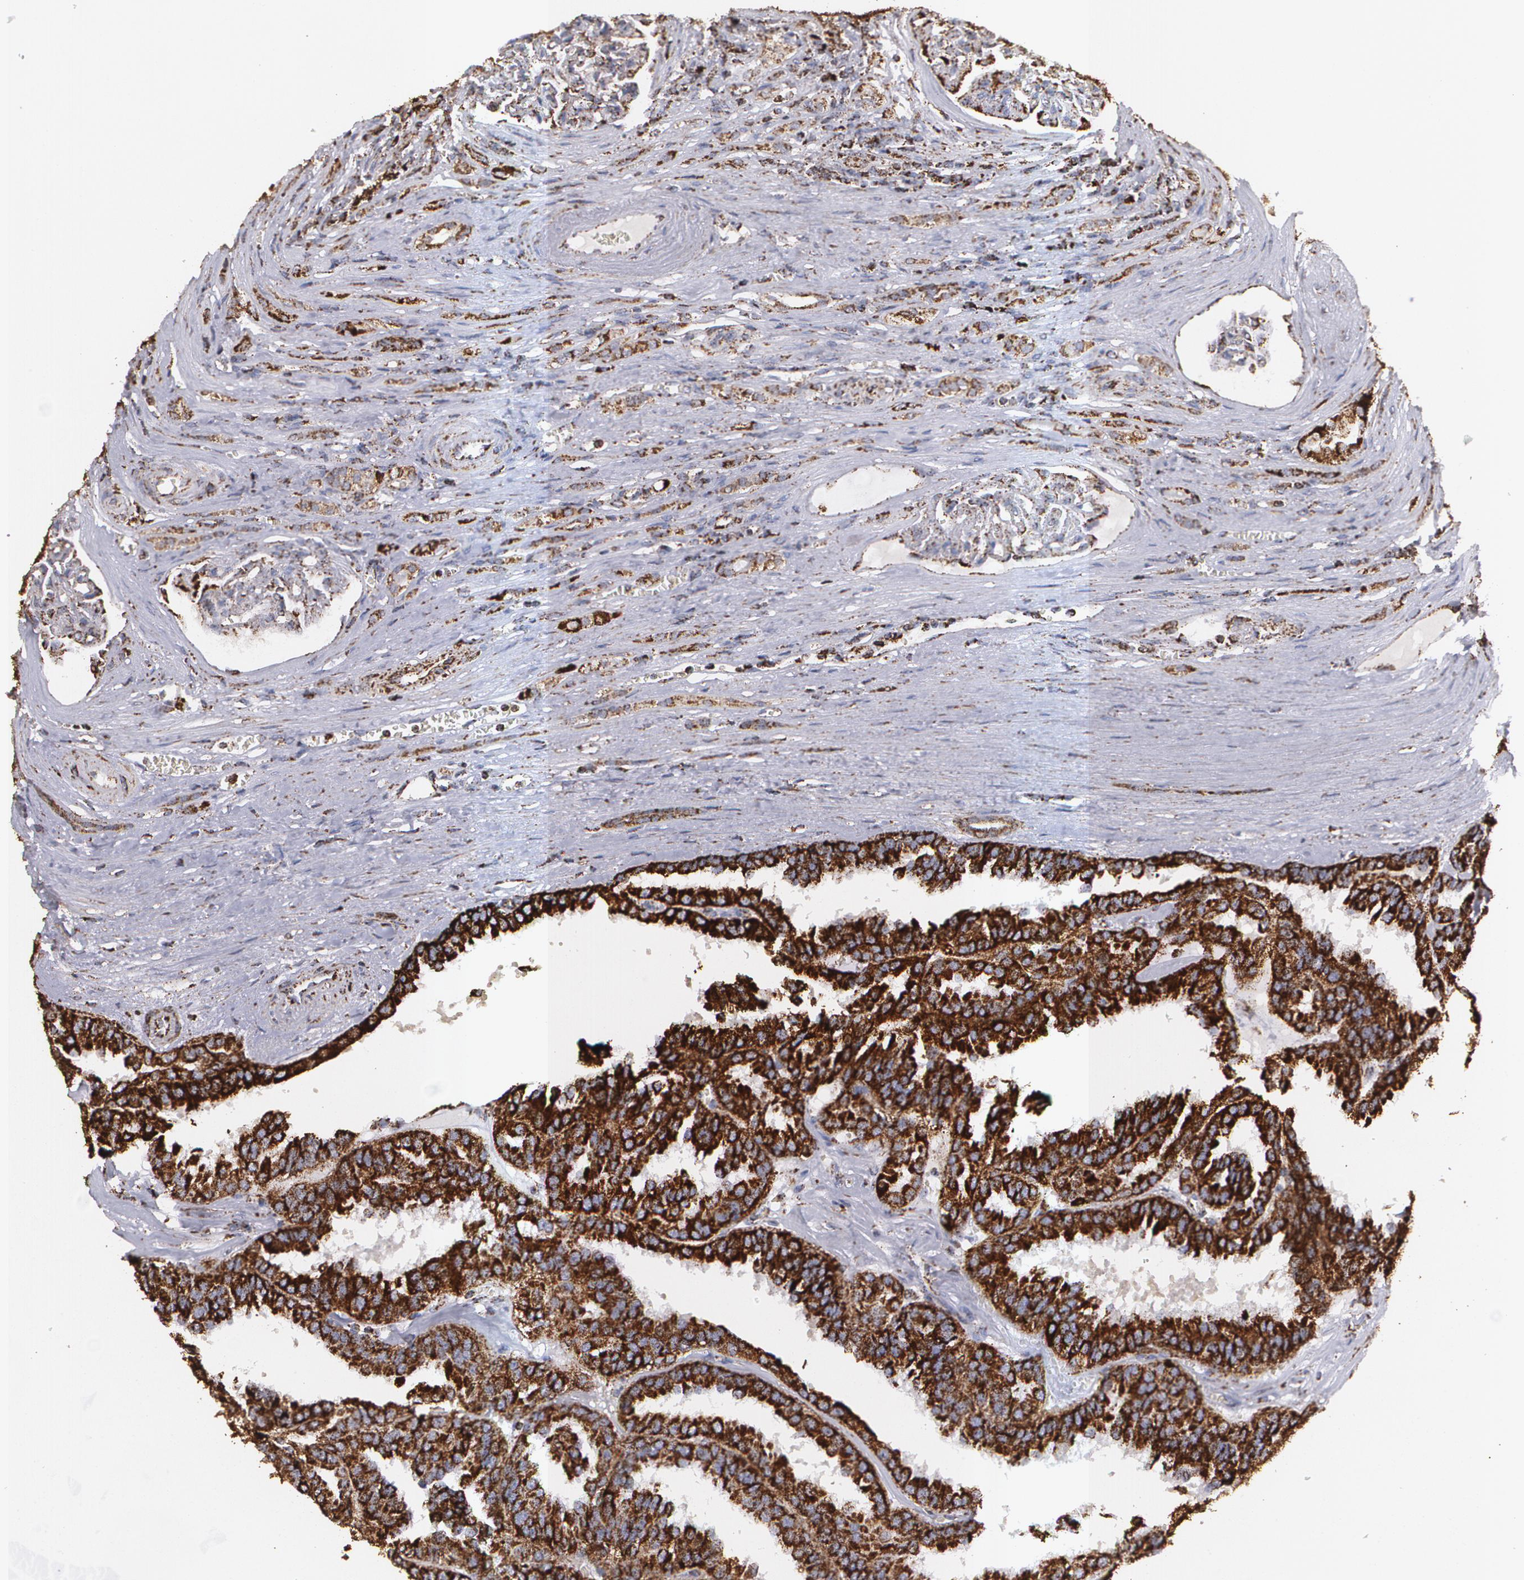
{"staining": {"intensity": "strong", "quantity": ">75%", "location": "cytoplasmic/membranous"}, "tissue": "renal cancer", "cell_type": "Tumor cells", "image_type": "cancer", "snomed": [{"axis": "morphology", "description": "Adenocarcinoma, NOS"}, {"axis": "topography", "description": "Kidney"}], "caption": "Immunohistochemistry image of neoplastic tissue: human renal cancer (adenocarcinoma) stained using immunohistochemistry exhibits high levels of strong protein expression localized specifically in the cytoplasmic/membranous of tumor cells, appearing as a cytoplasmic/membranous brown color.", "gene": "HSPD1", "patient": {"sex": "male", "age": 46}}